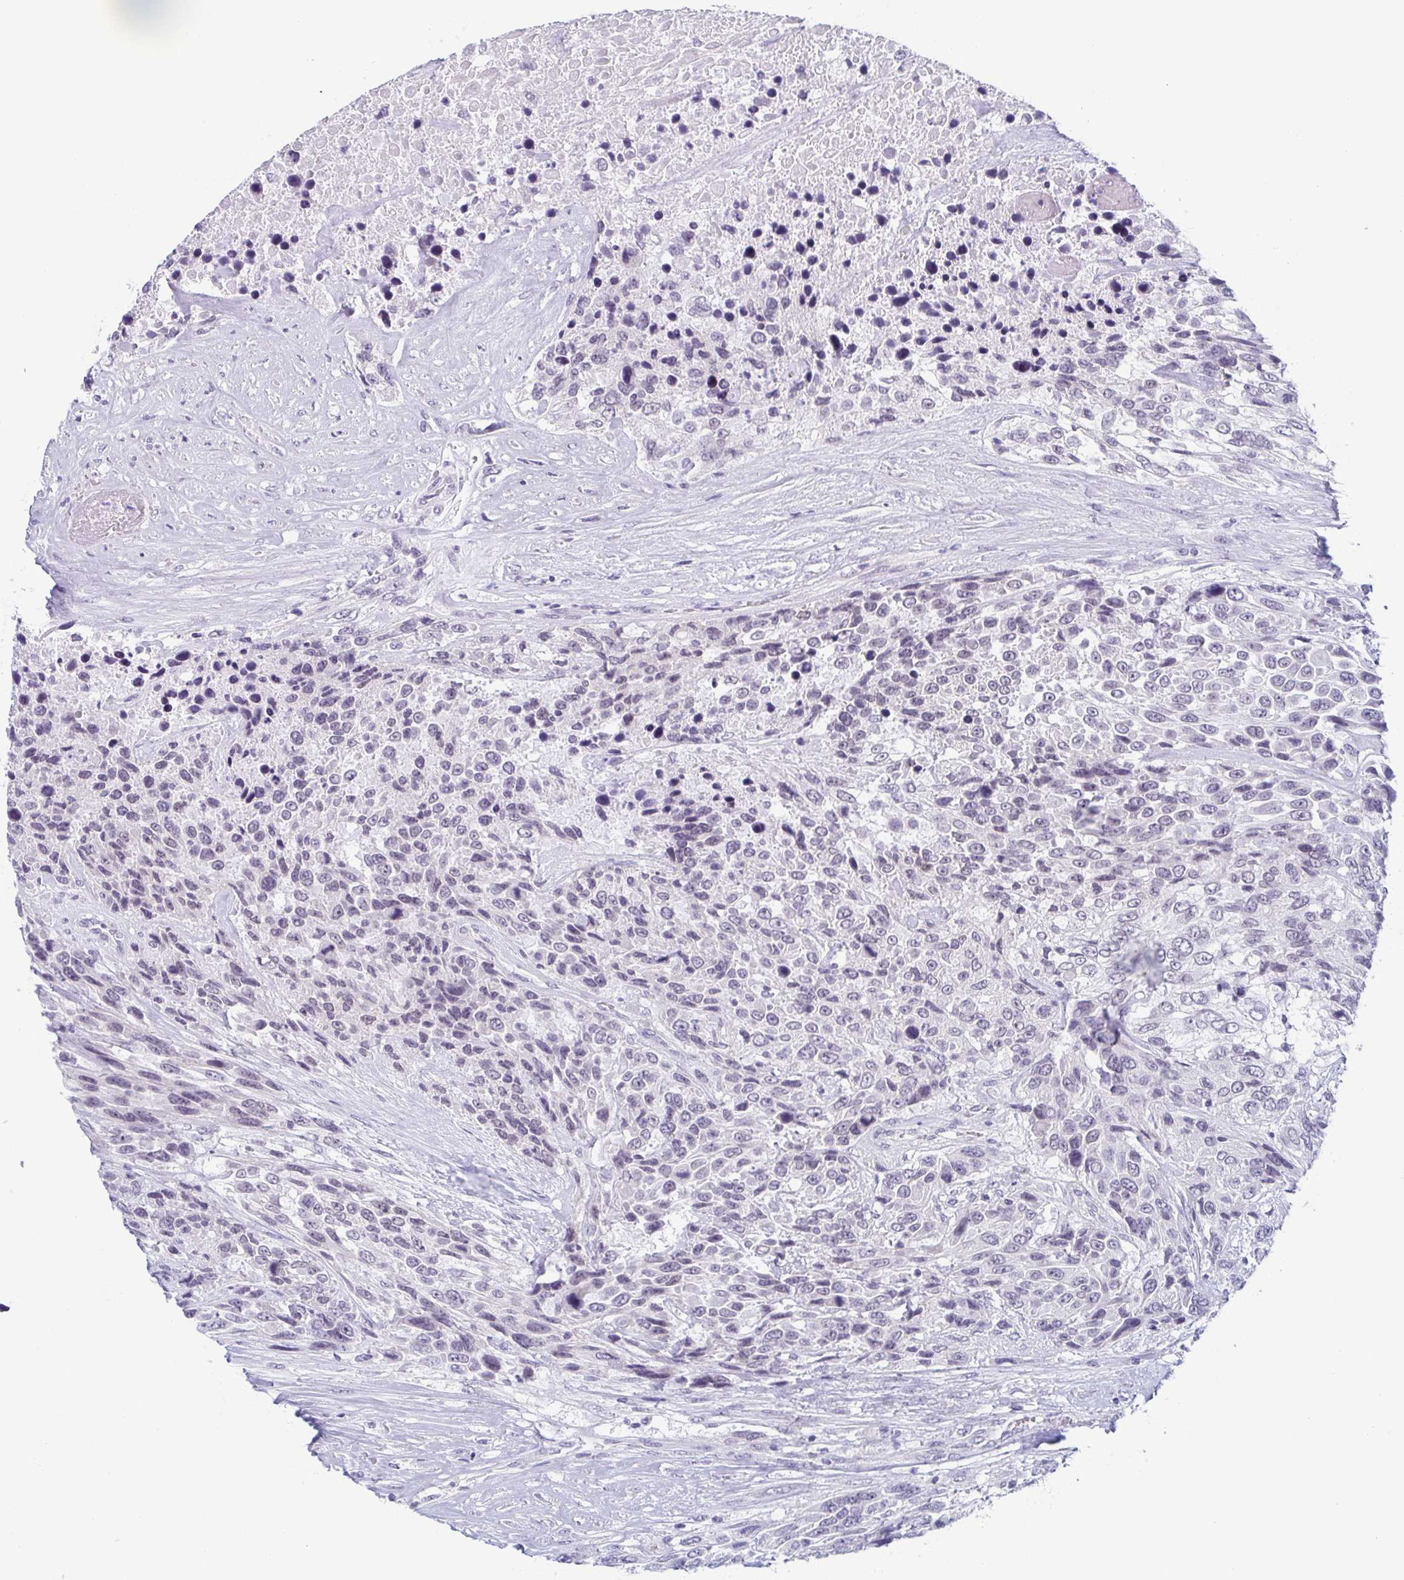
{"staining": {"intensity": "negative", "quantity": "none", "location": "none"}, "tissue": "urothelial cancer", "cell_type": "Tumor cells", "image_type": "cancer", "snomed": [{"axis": "morphology", "description": "Urothelial carcinoma, High grade"}, {"axis": "topography", "description": "Urinary bladder"}], "caption": "Tumor cells are negative for protein expression in human urothelial carcinoma (high-grade). (DAB immunohistochemistry visualized using brightfield microscopy, high magnification).", "gene": "ZFP64", "patient": {"sex": "female", "age": 70}}